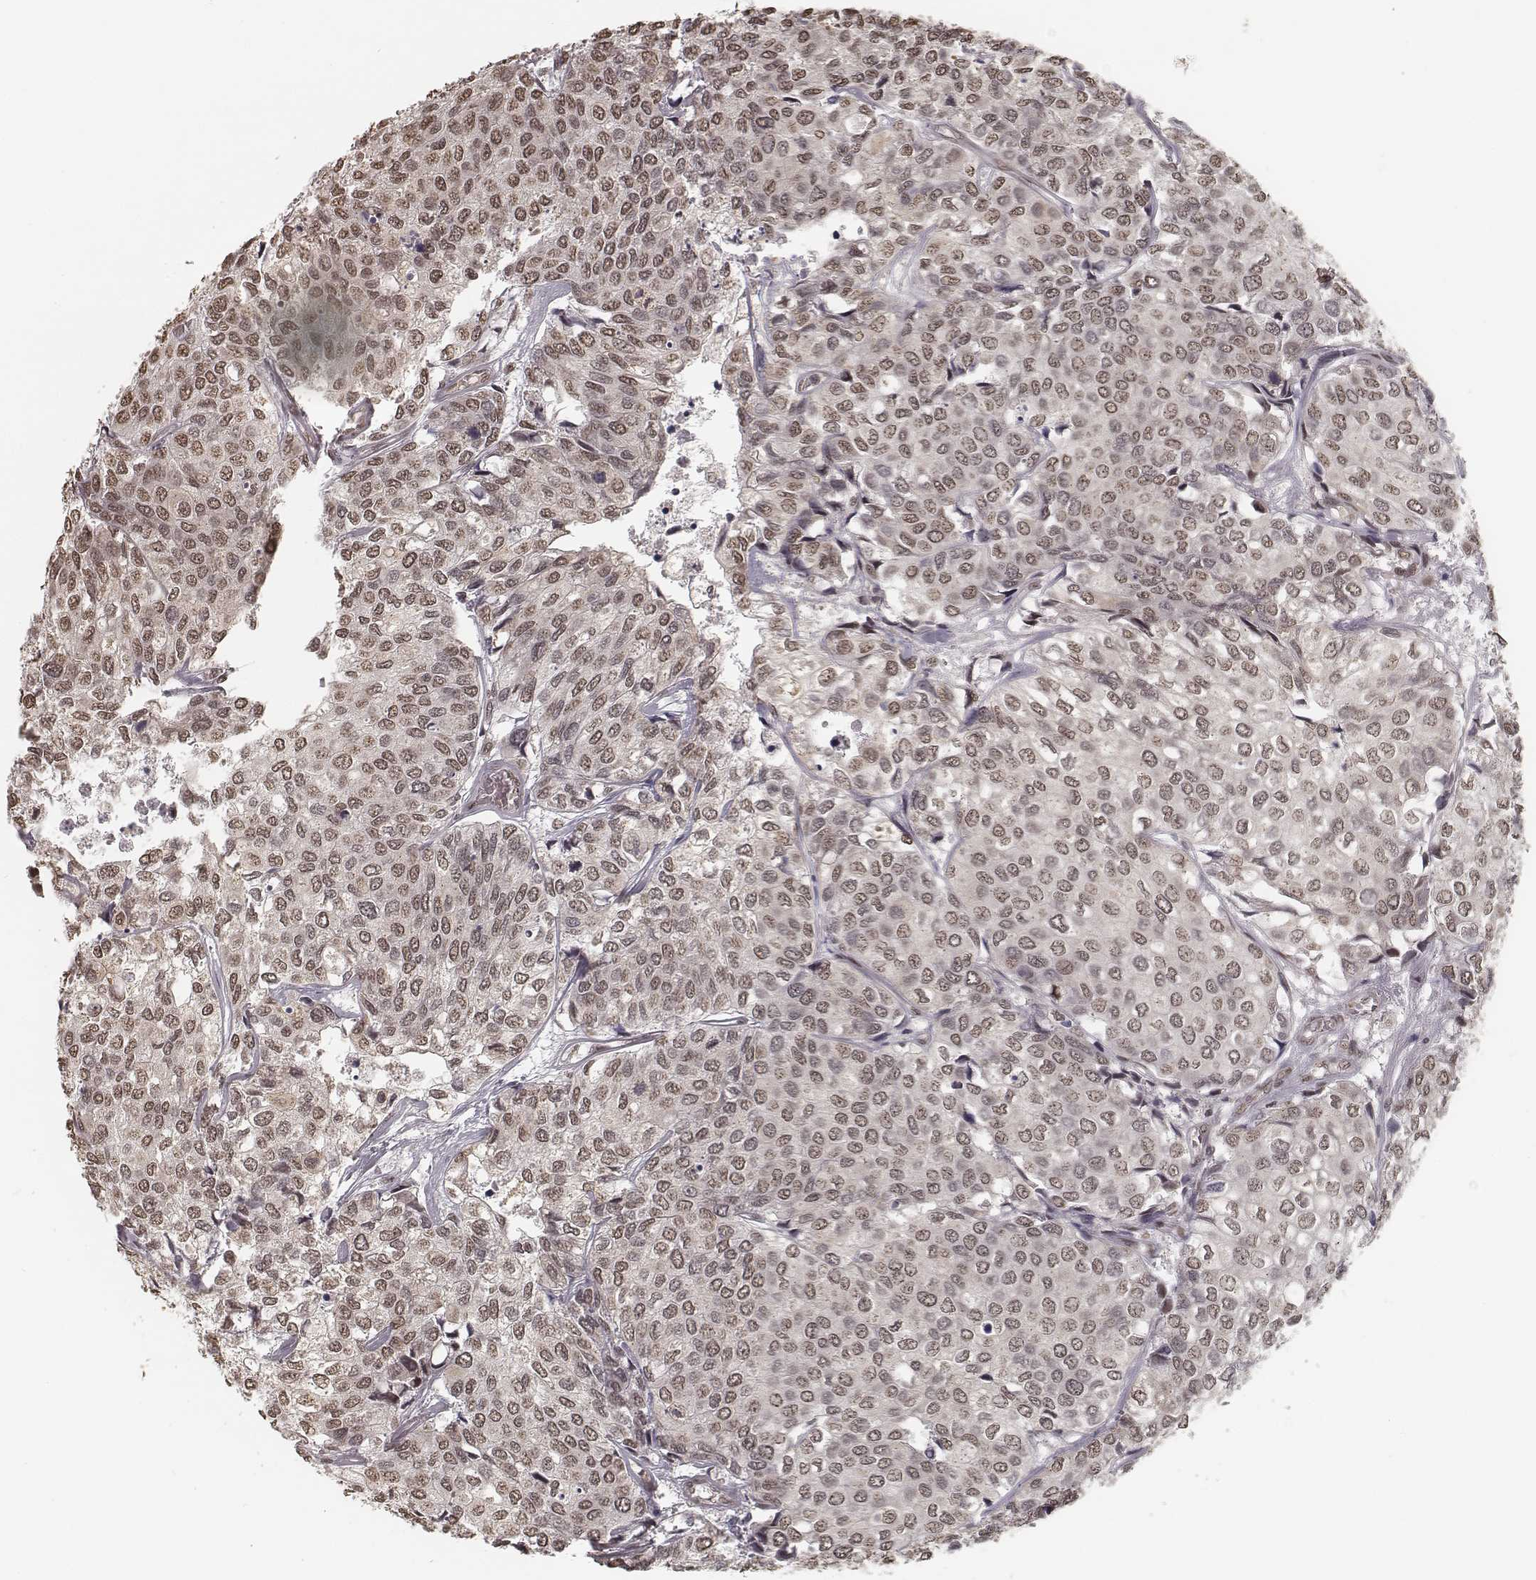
{"staining": {"intensity": "moderate", "quantity": ">75%", "location": "nuclear"}, "tissue": "urothelial cancer", "cell_type": "Tumor cells", "image_type": "cancer", "snomed": [{"axis": "morphology", "description": "Urothelial carcinoma, High grade"}, {"axis": "topography", "description": "Urinary bladder"}], "caption": "DAB immunohistochemical staining of high-grade urothelial carcinoma demonstrates moderate nuclear protein positivity in approximately >75% of tumor cells.", "gene": "HMGA2", "patient": {"sex": "male", "age": 73}}